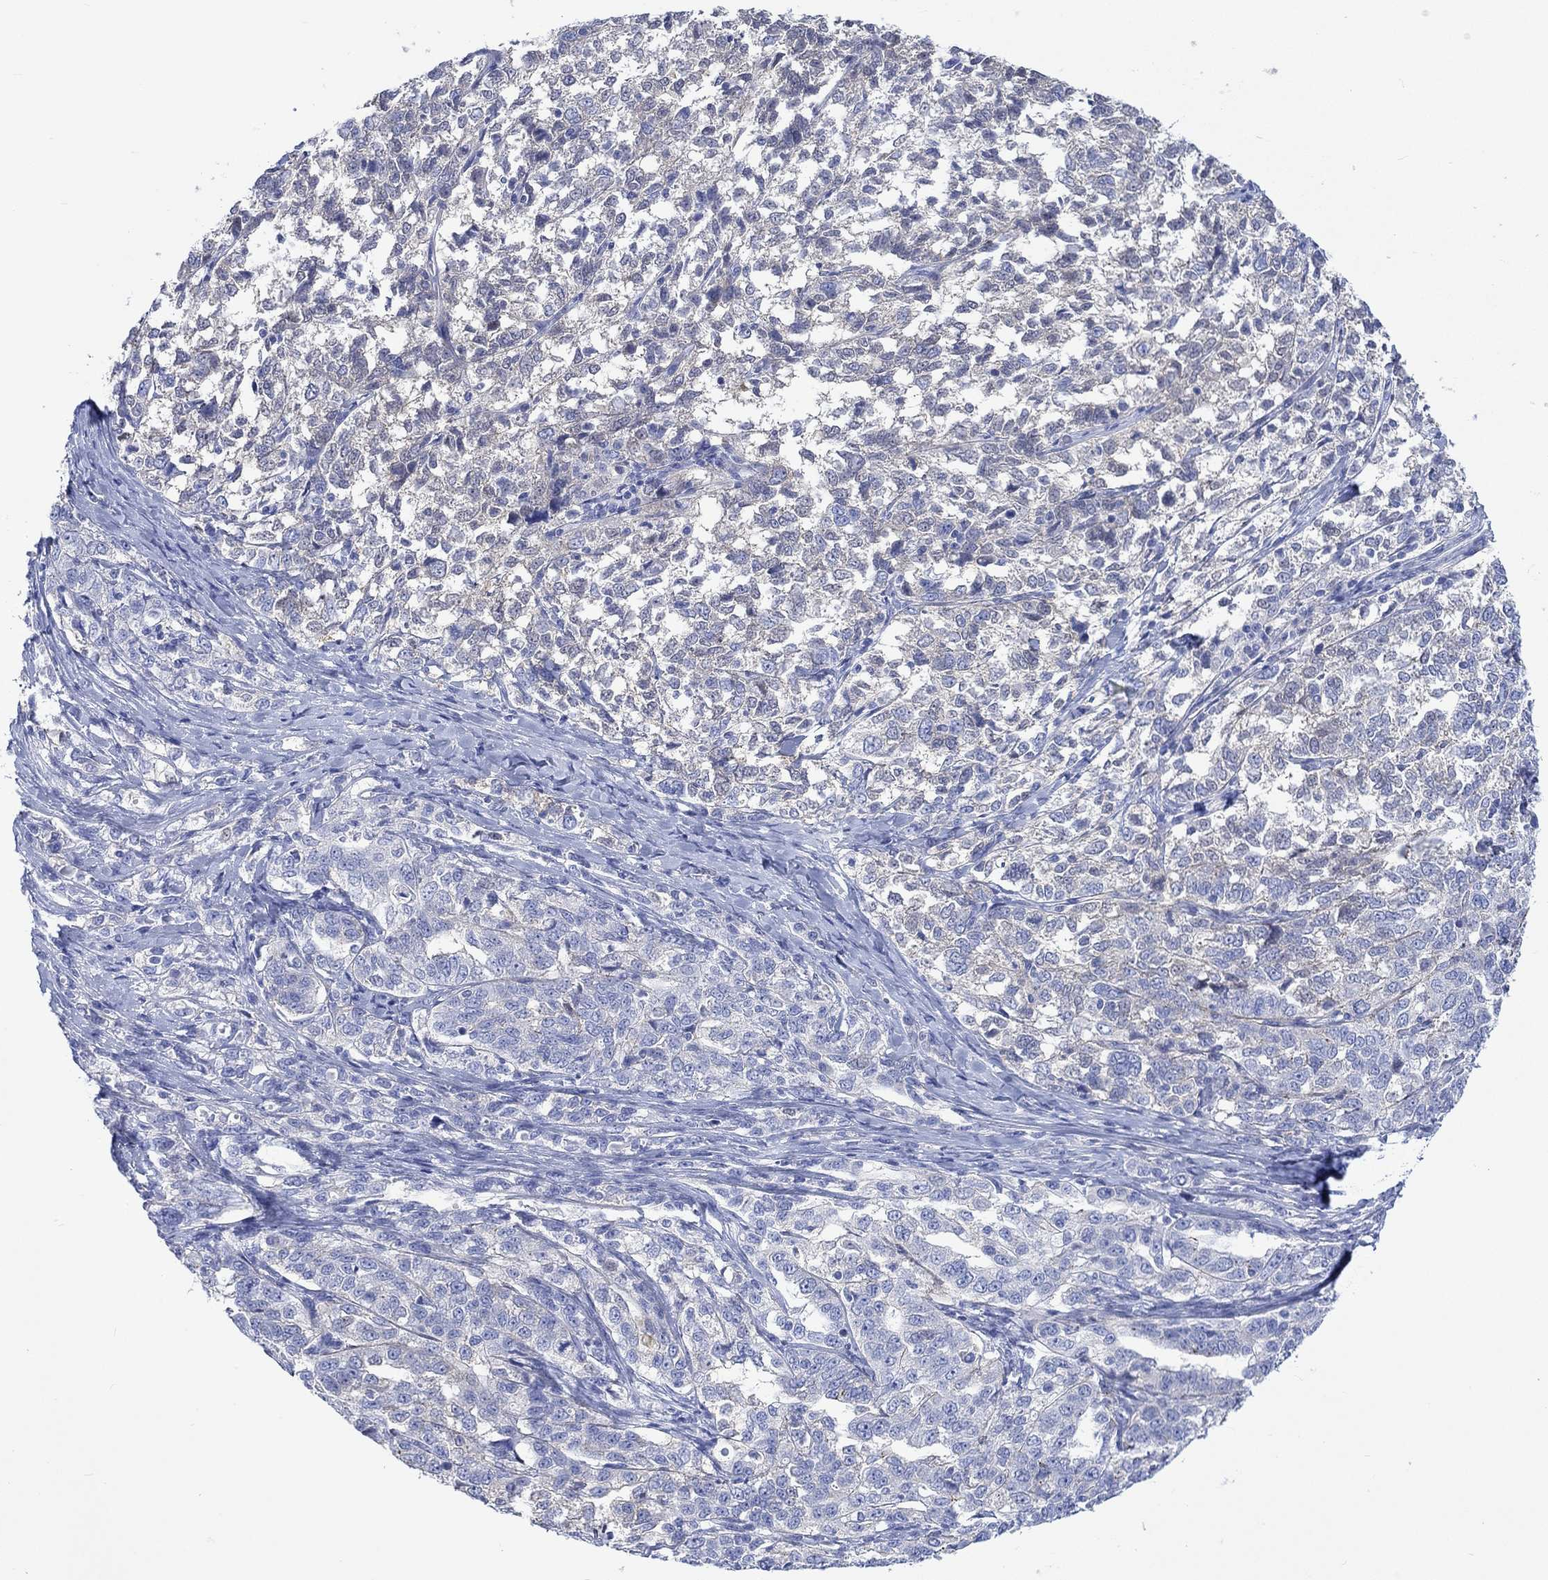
{"staining": {"intensity": "negative", "quantity": "none", "location": "none"}, "tissue": "ovarian cancer", "cell_type": "Tumor cells", "image_type": "cancer", "snomed": [{"axis": "morphology", "description": "Cystadenocarcinoma, serous, NOS"}, {"axis": "topography", "description": "Ovary"}], "caption": "Immunohistochemistry (IHC) micrograph of neoplastic tissue: human ovarian cancer (serous cystadenocarcinoma) stained with DAB displays no significant protein positivity in tumor cells. Brightfield microscopy of immunohistochemistry (IHC) stained with DAB (brown) and hematoxylin (blue), captured at high magnification.", "gene": "REEP6", "patient": {"sex": "female", "age": 71}}